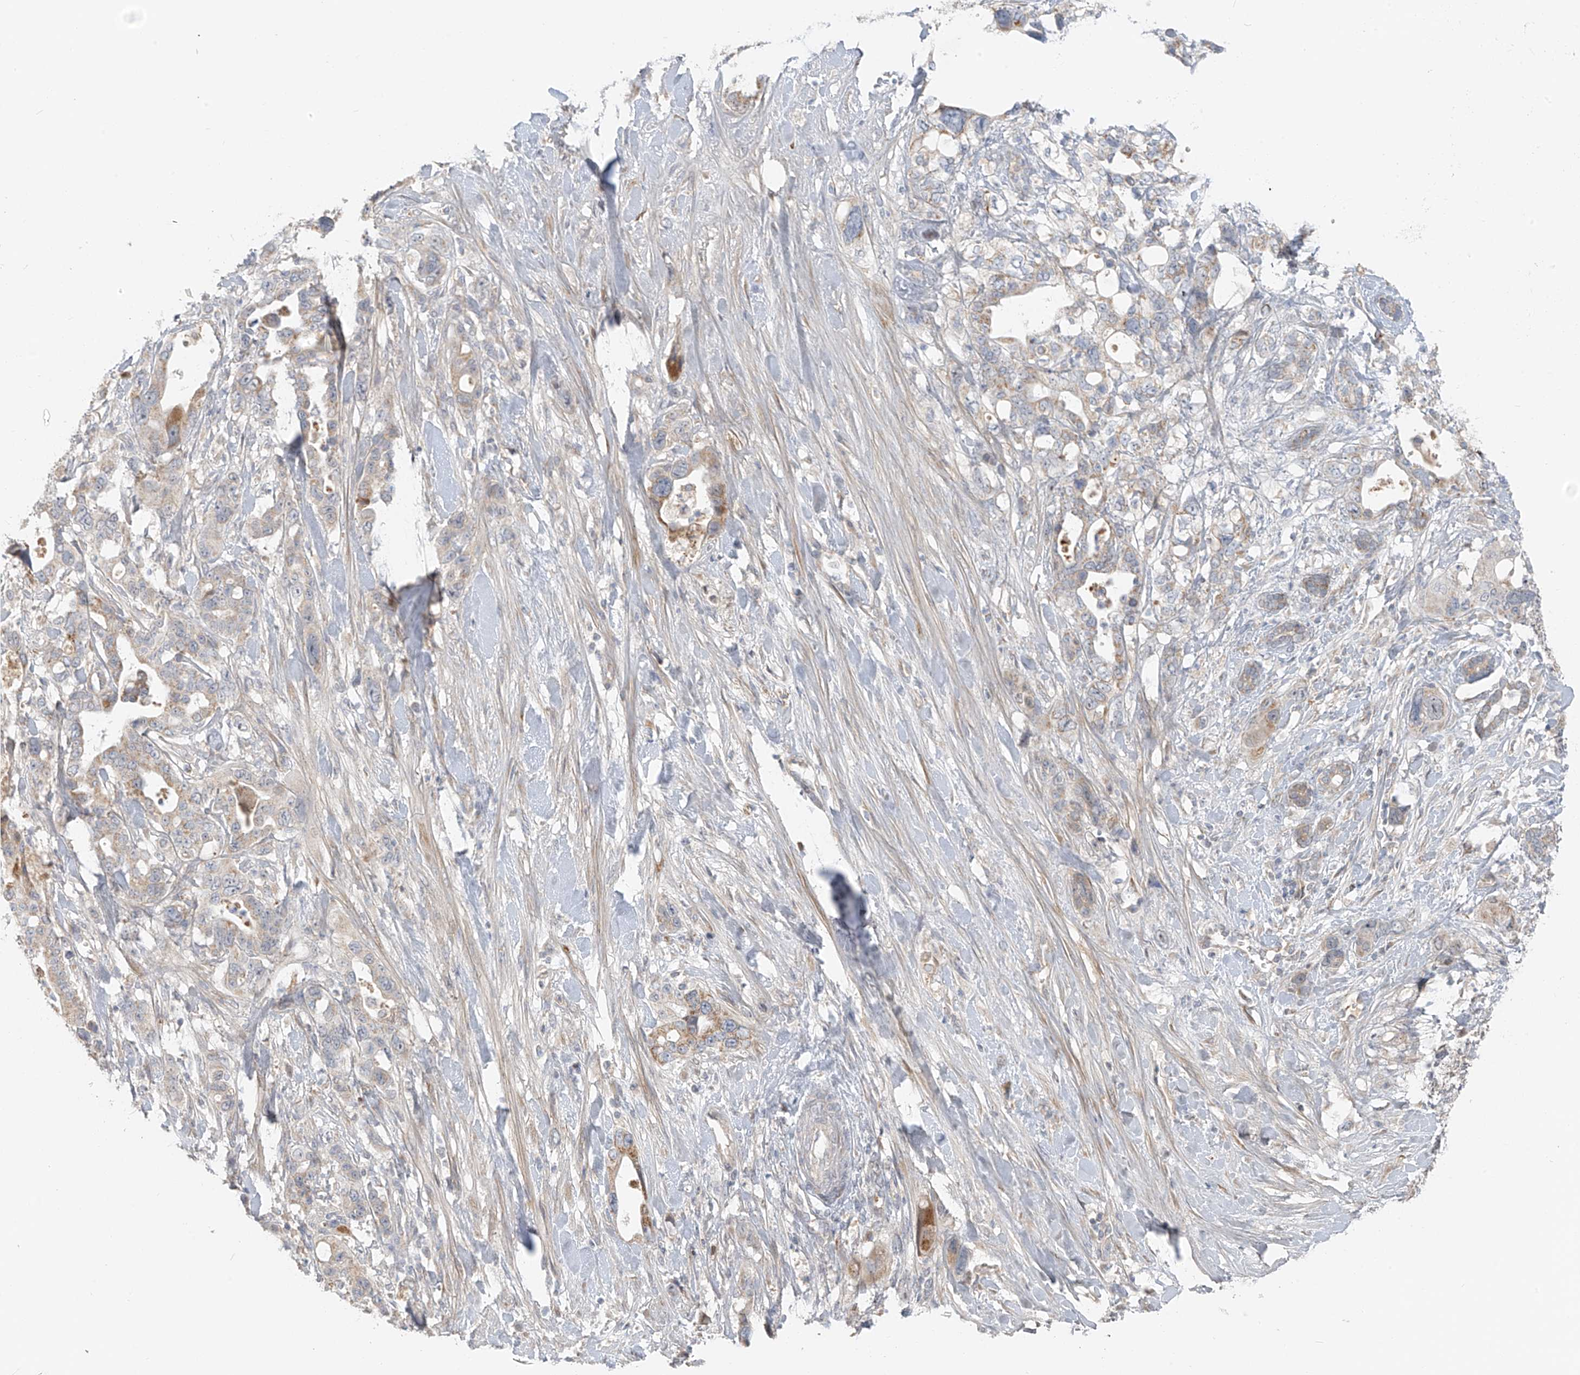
{"staining": {"intensity": "moderate", "quantity": "<25%", "location": "cytoplasmic/membranous"}, "tissue": "pancreatic cancer", "cell_type": "Tumor cells", "image_type": "cancer", "snomed": [{"axis": "morphology", "description": "Adenocarcinoma, NOS"}, {"axis": "topography", "description": "Pancreas"}], "caption": "An IHC histopathology image of tumor tissue is shown. Protein staining in brown labels moderate cytoplasmic/membranous positivity in pancreatic cancer within tumor cells. Nuclei are stained in blue.", "gene": "UST", "patient": {"sex": "male", "age": 46}}